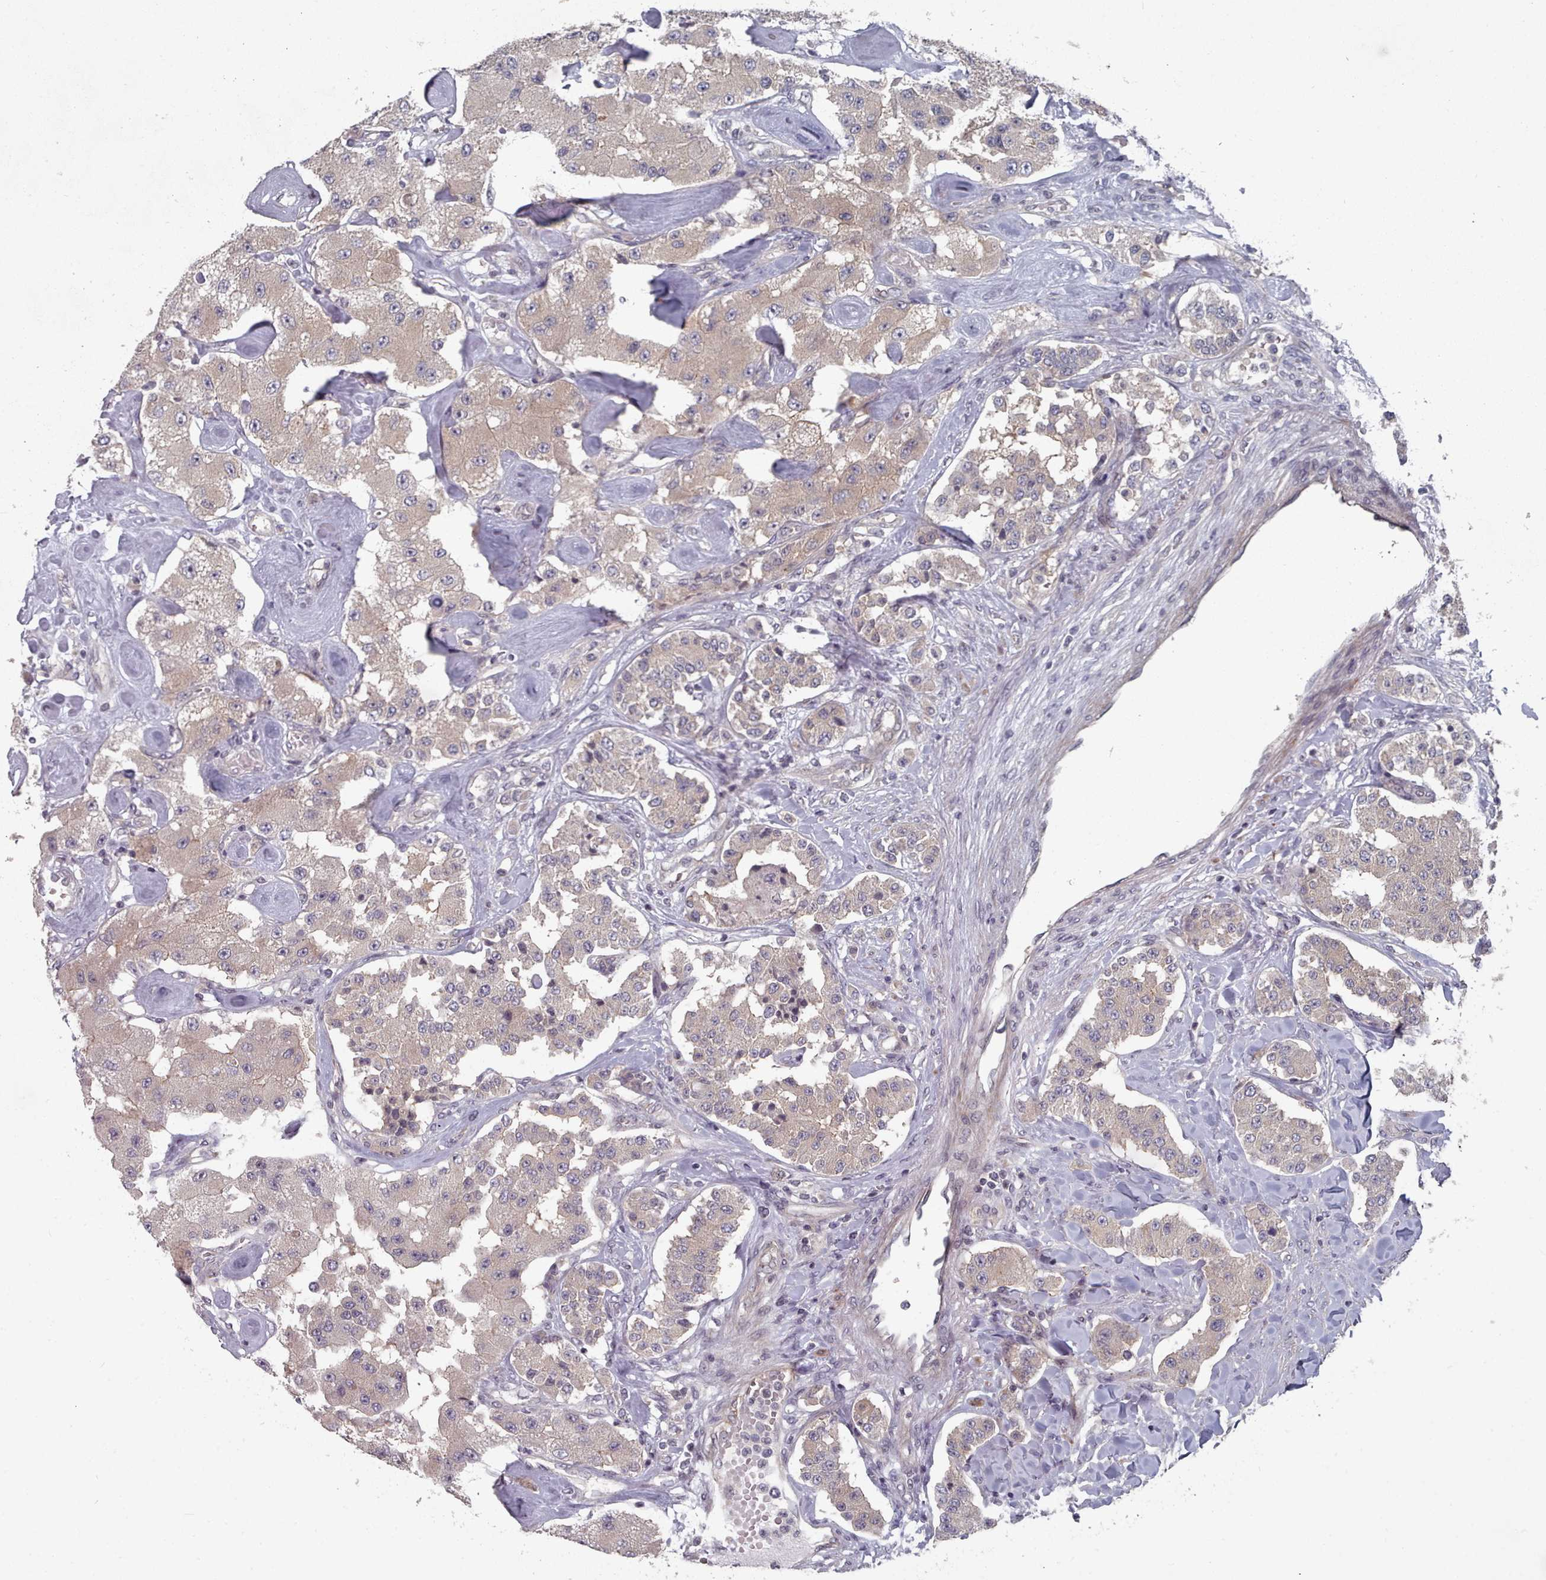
{"staining": {"intensity": "weak", "quantity": "25%-75%", "location": "cytoplasmic/membranous"}, "tissue": "carcinoid", "cell_type": "Tumor cells", "image_type": "cancer", "snomed": [{"axis": "morphology", "description": "Carcinoid, malignant, NOS"}, {"axis": "topography", "description": "Pancreas"}], "caption": "Carcinoid was stained to show a protein in brown. There is low levels of weak cytoplasmic/membranous staining in about 25%-75% of tumor cells.", "gene": "HYAL3", "patient": {"sex": "male", "age": 41}}